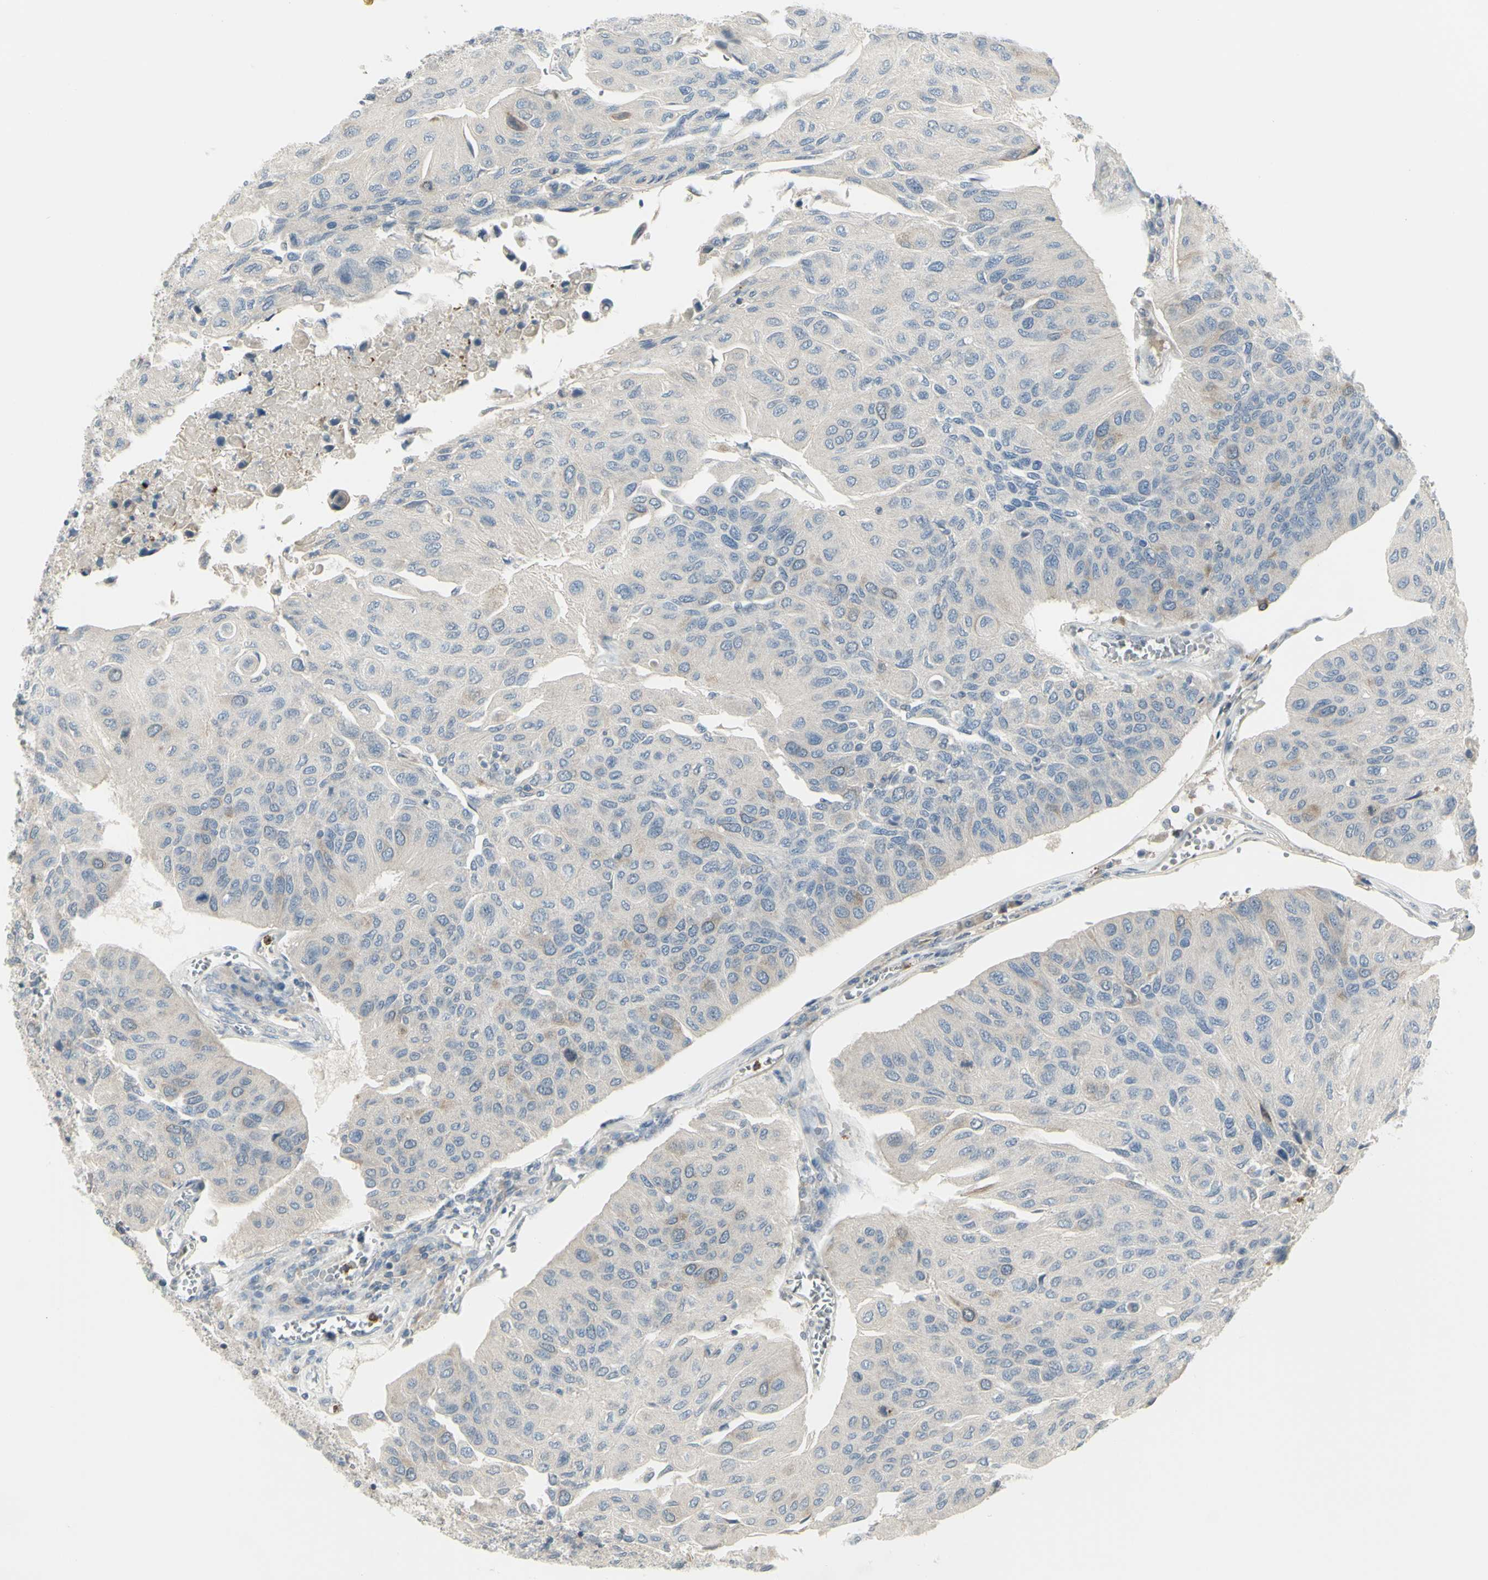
{"staining": {"intensity": "weak", "quantity": "<25%", "location": "cytoplasmic/membranous"}, "tissue": "urothelial cancer", "cell_type": "Tumor cells", "image_type": "cancer", "snomed": [{"axis": "morphology", "description": "Urothelial carcinoma, High grade"}, {"axis": "topography", "description": "Urinary bladder"}], "caption": "Histopathology image shows no protein staining in tumor cells of urothelial carcinoma (high-grade) tissue. The staining was performed using DAB to visualize the protein expression in brown, while the nuclei were stained in blue with hematoxylin (Magnification: 20x).", "gene": "CCNB2", "patient": {"sex": "male", "age": 66}}